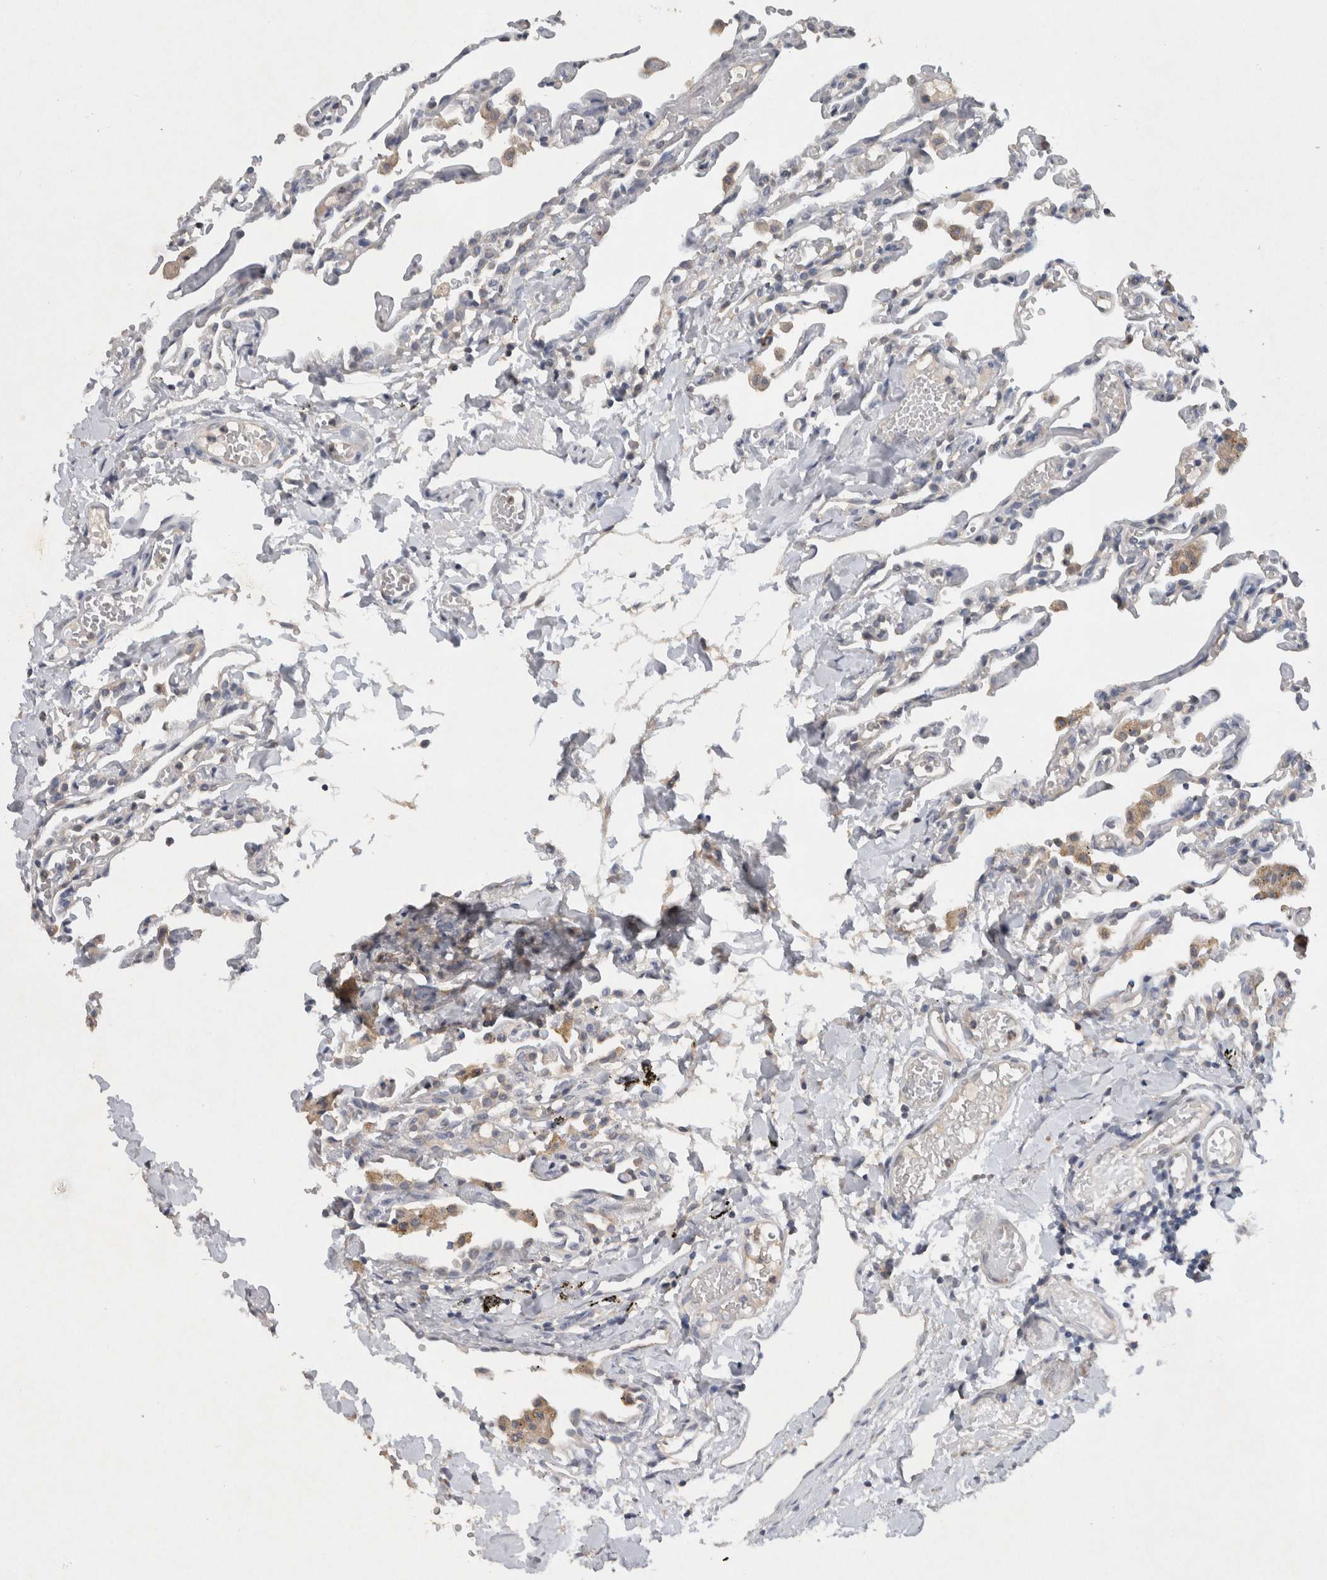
{"staining": {"intensity": "negative", "quantity": "none", "location": "none"}, "tissue": "lung", "cell_type": "Alveolar cells", "image_type": "normal", "snomed": [{"axis": "morphology", "description": "Normal tissue, NOS"}, {"axis": "topography", "description": "Lung"}], "caption": "Immunohistochemistry micrograph of unremarkable lung: lung stained with DAB (3,3'-diaminobenzidine) demonstrates no significant protein expression in alveolar cells.", "gene": "HEXD", "patient": {"sex": "male", "age": 21}}